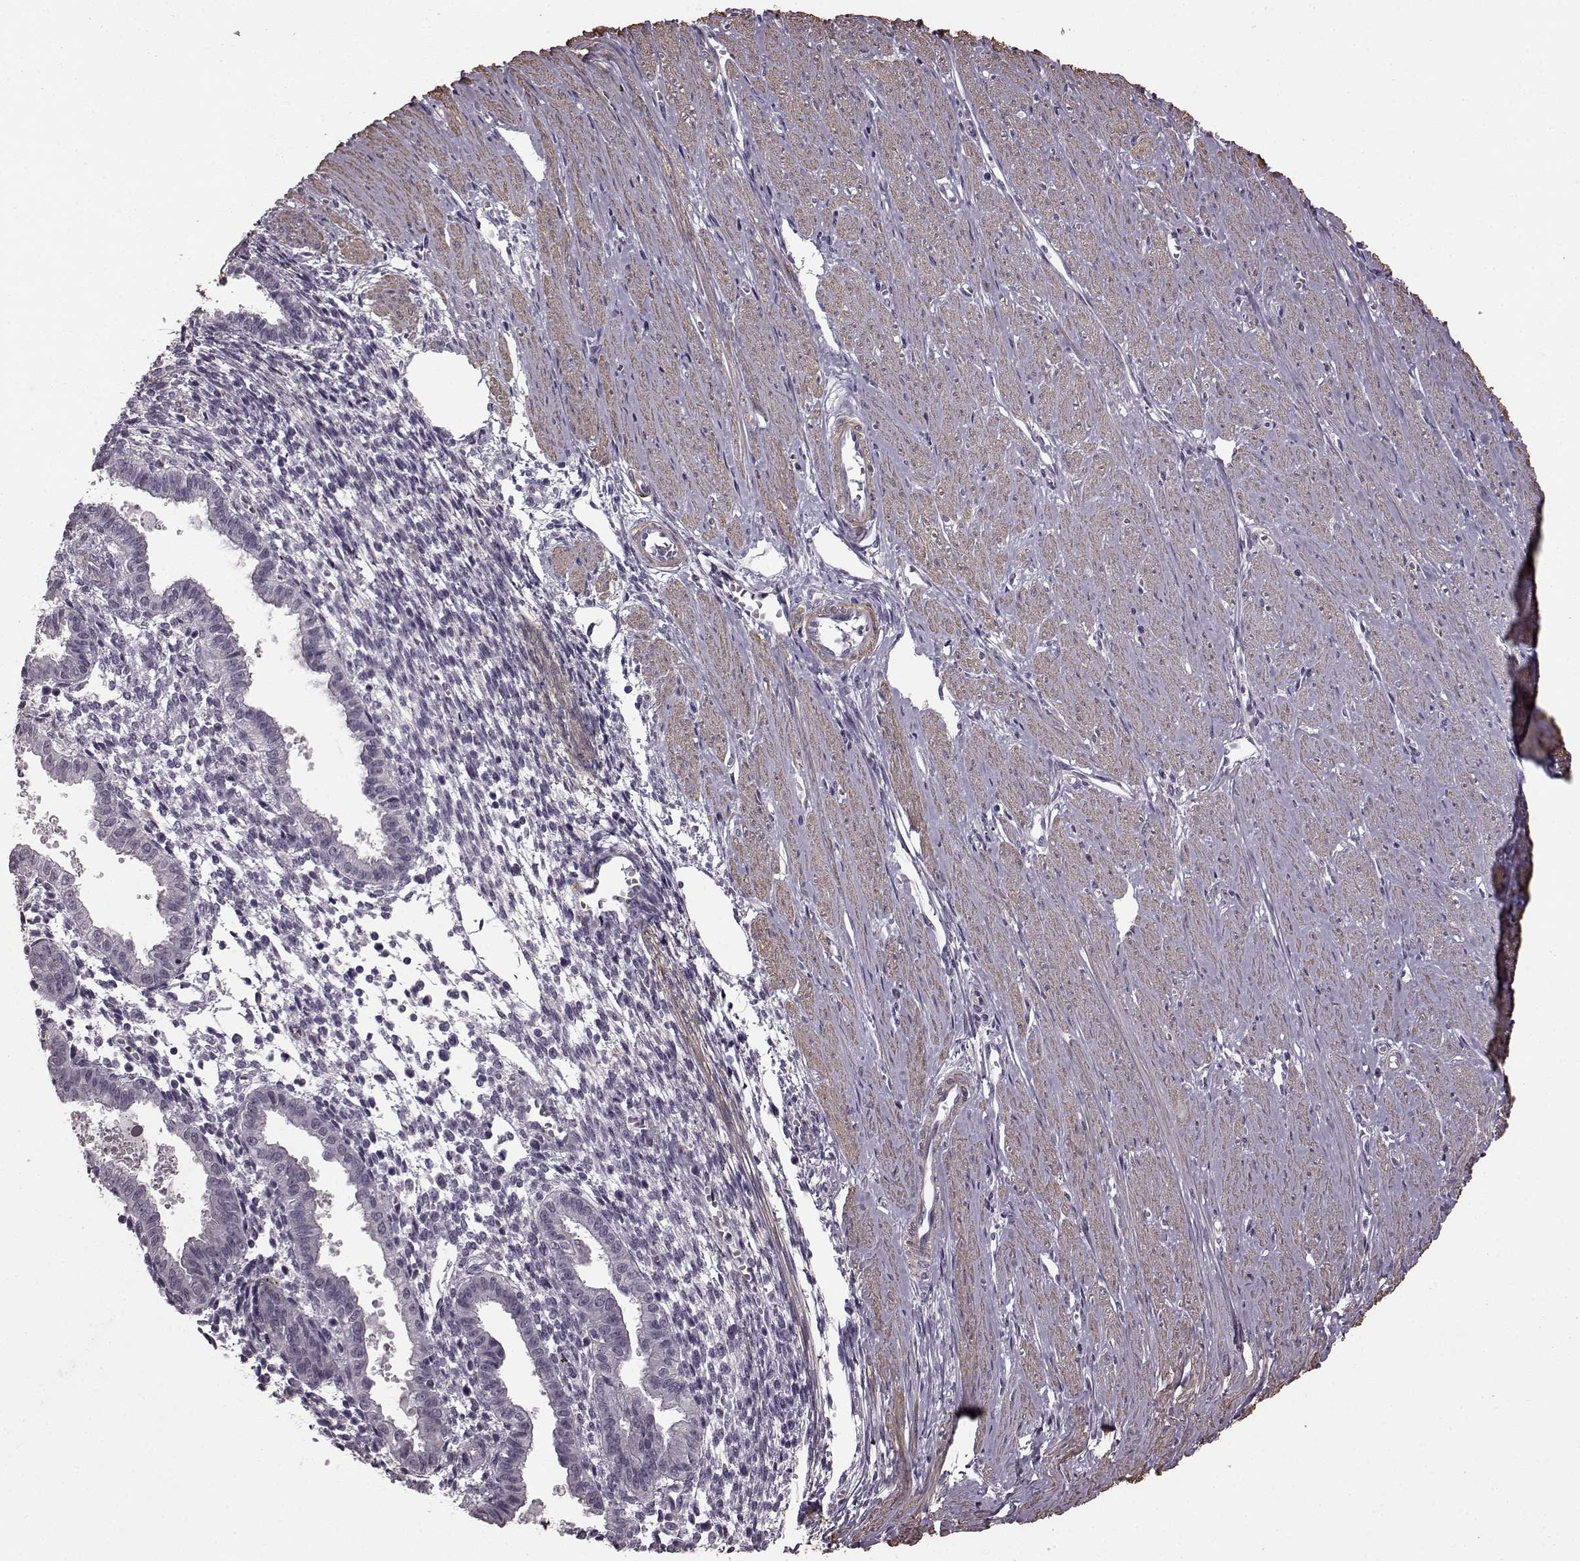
{"staining": {"intensity": "negative", "quantity": "none", "location": "none"}, "tissue": "endometrium", "cell_type": "Cells in endometrial stroma", "image_type": "normal", "snomed": [{"axis": "morphology", "description": "Normal tissue, NOS"}, {"axis": "topography", "description": "Endometrium"}], "caption": "The immunohistochemistry image has no significant staining in cells in endometrial stroma of endometrium. (Immunohistochemistry (ihc), brightfield microscopy, high magnification).", "gene": "SLCO3A1", "patient": {"sex": "female", "age": 37}}